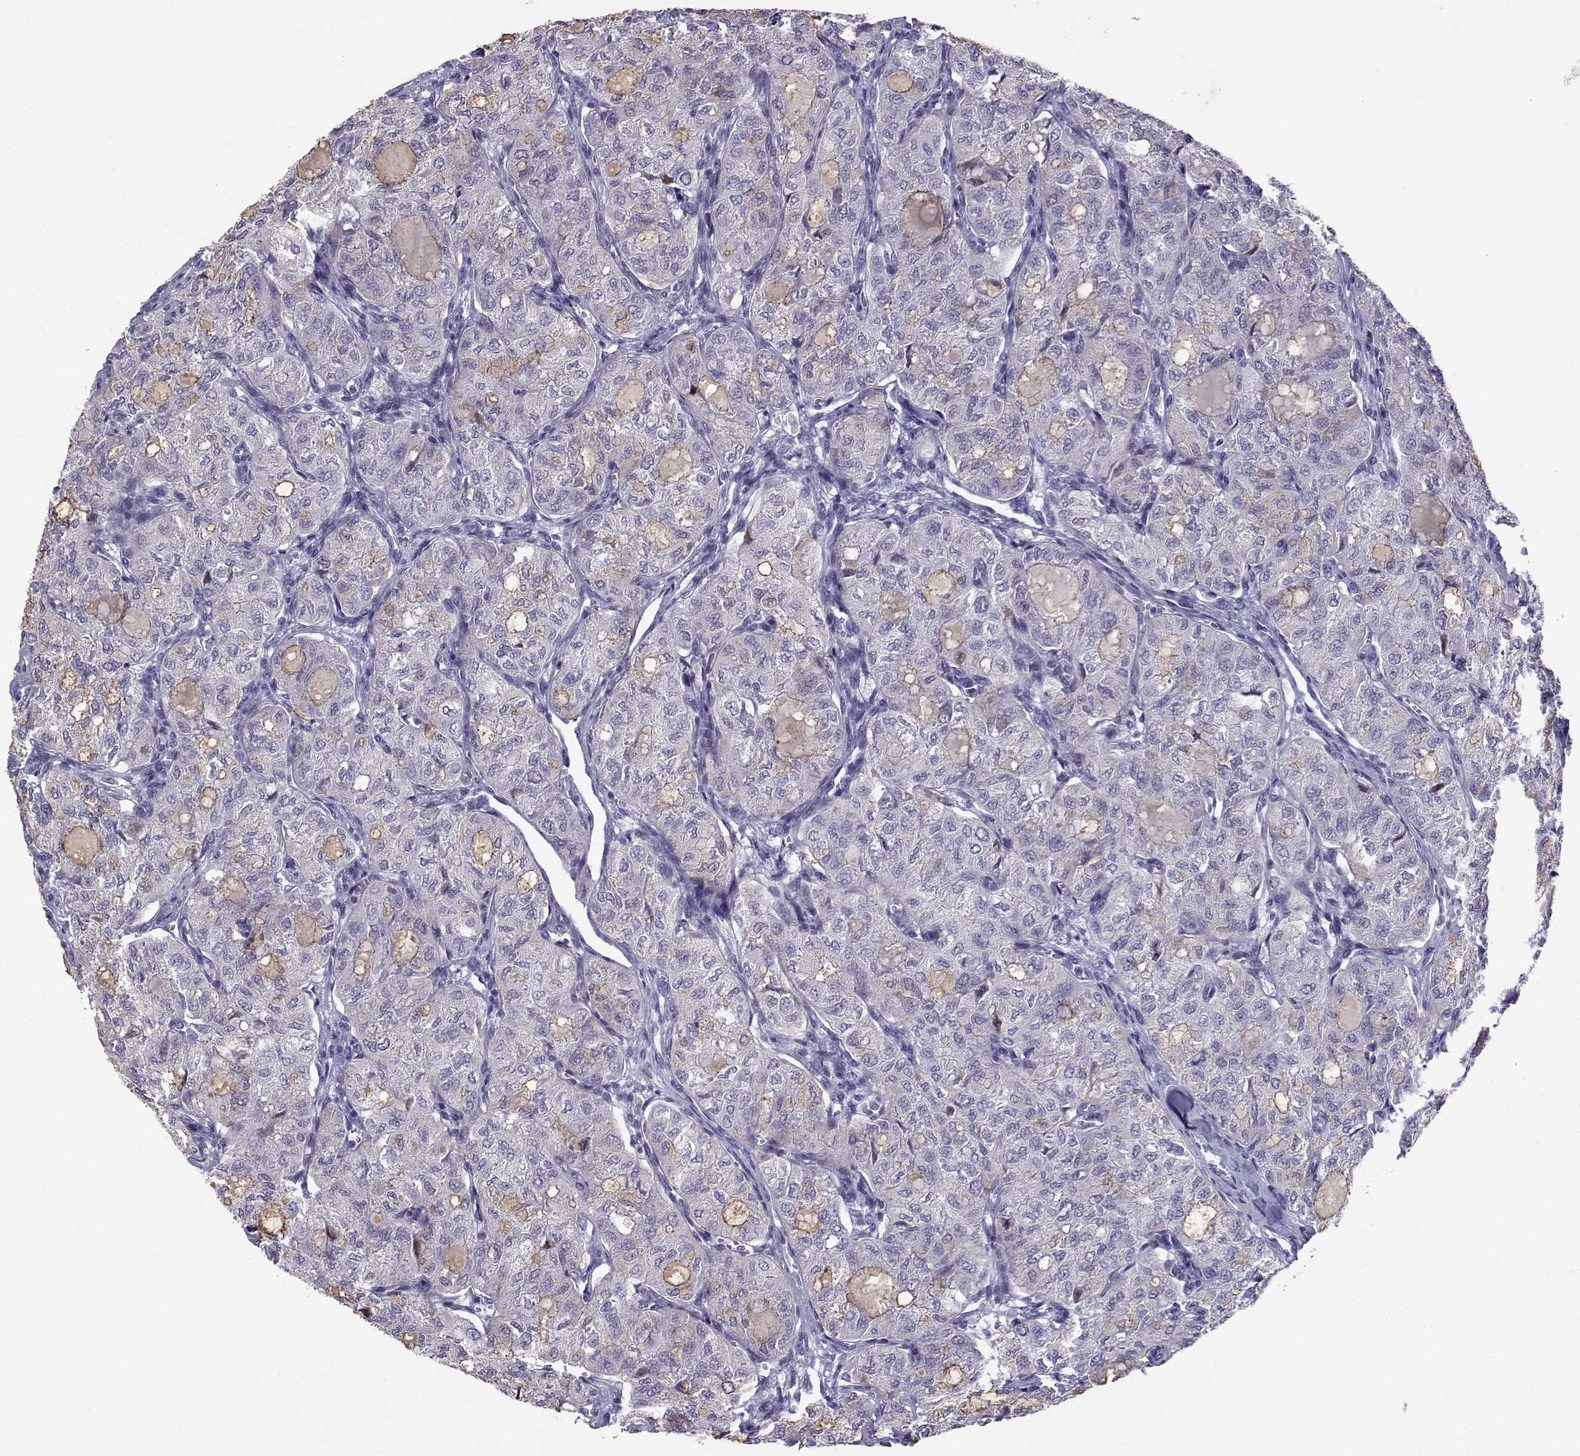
{"staining": {"intensity": "negative", "quantity": "none", "location": "none"}, "tissue": "thyroid cancer", "cell_type": "Tumor cells", "image_type": "cancer", "snomed": [{"axis": "morphology", "description": "Follicular adenoma carcinoma, NOS"}, {"axis": "topography", "description": "Thyroid gland"}], "caption": "DAB immunohistochemical staining of human follicular adenoma carcinoma (thyroid) reveals no significant staining in tumor cells.", "gene": "CFAP70", "patient": {"sex": "male", "age": 75}}